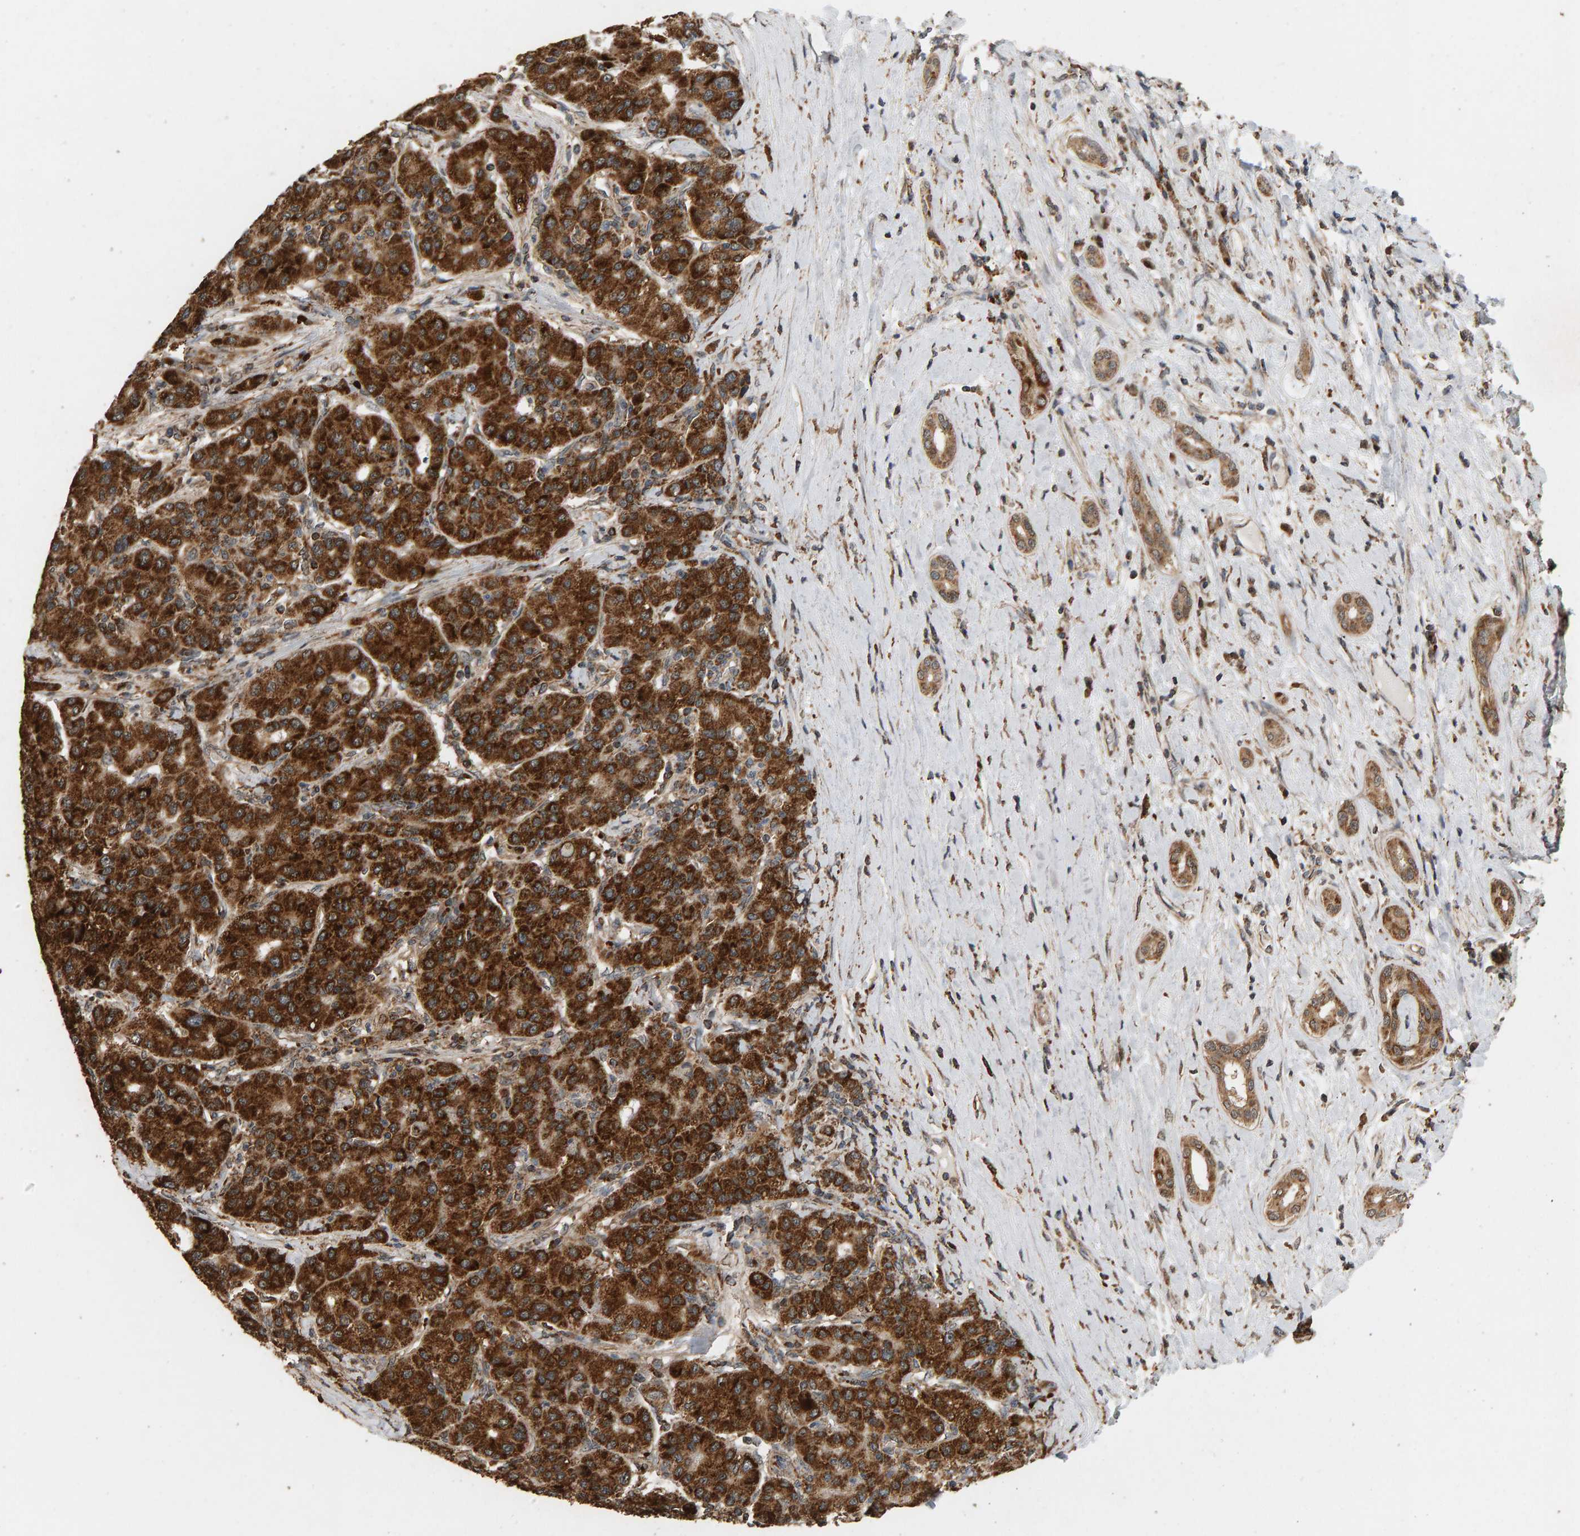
{"staining": {"intensity": "strong", "quantity": ">75%", "location": "cytoplasmic/membranous"}, "tissue": "liver cancer", "cell_type": "Tumor cells", "image_type": "cancer", "snomed": [{"axis": "morphology", "description": "Carcinoma, Hepatocellular, NOS"}, {"axis": "topography", "description": "Liver"}], "caption": "The photomicrograph exhibits a brown stain indicating the presence of a protein in the cytoplasmic/membranous of tumor cells in liver hepatocellular carcinoma.", "gene": "GSTK1", "patient": {"sex": "male", "age": 65}}